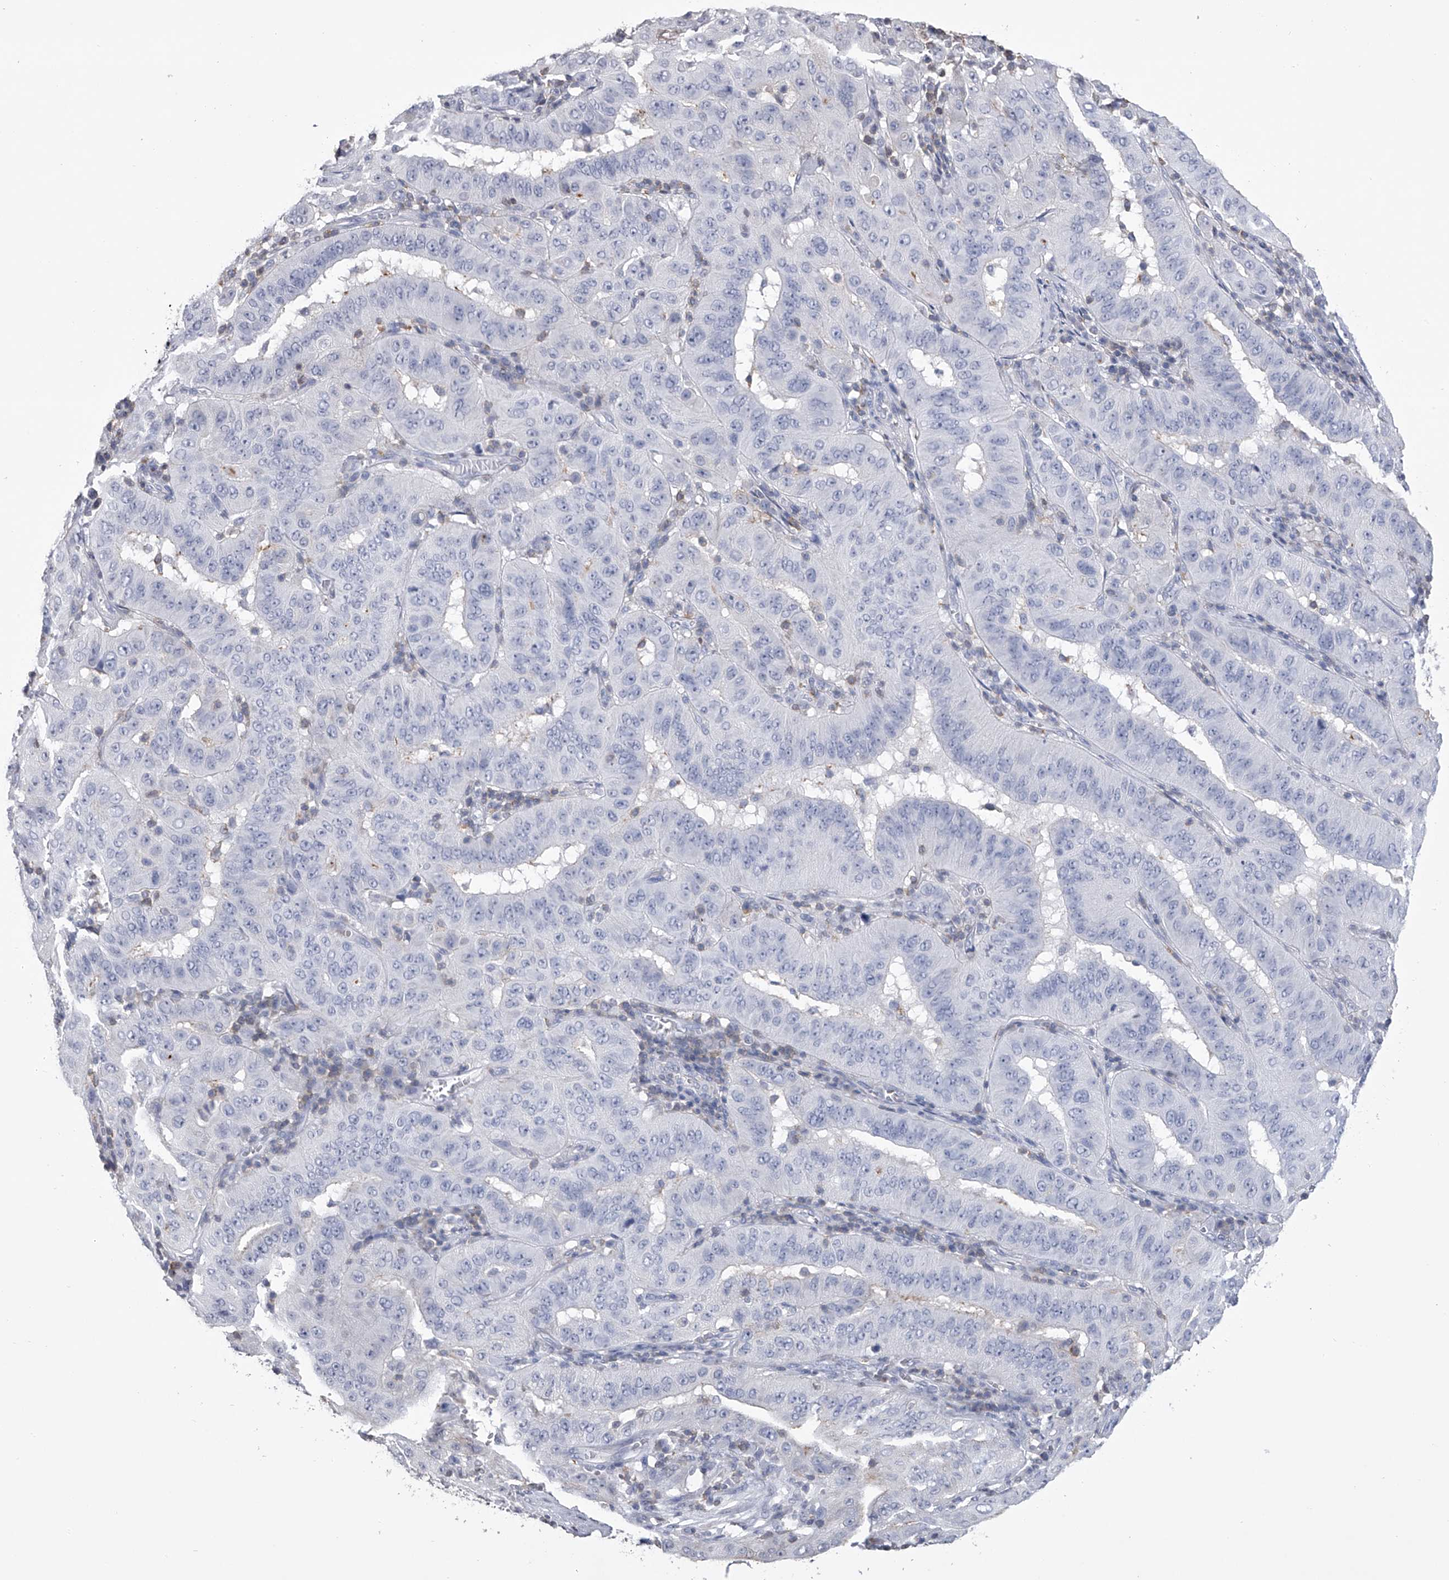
{"staining": {"intensity": "negative", "quantity": "none", "location": "none"}, "tissue": "pancreatic cancer", "cell_type": "Tumor cells", "image_type": "cancer", "snomed": [{"axis": "morphology", "description": "Adenocarcinoma, NOS"}, {"axis": "topography", "description": "Pancreas"}], "caption": "Tumor cells show no significant expression in adenocarcinoma (pancreatic).", "gene": "TASP1", "patient": {"sex": "male", "age": 63}}